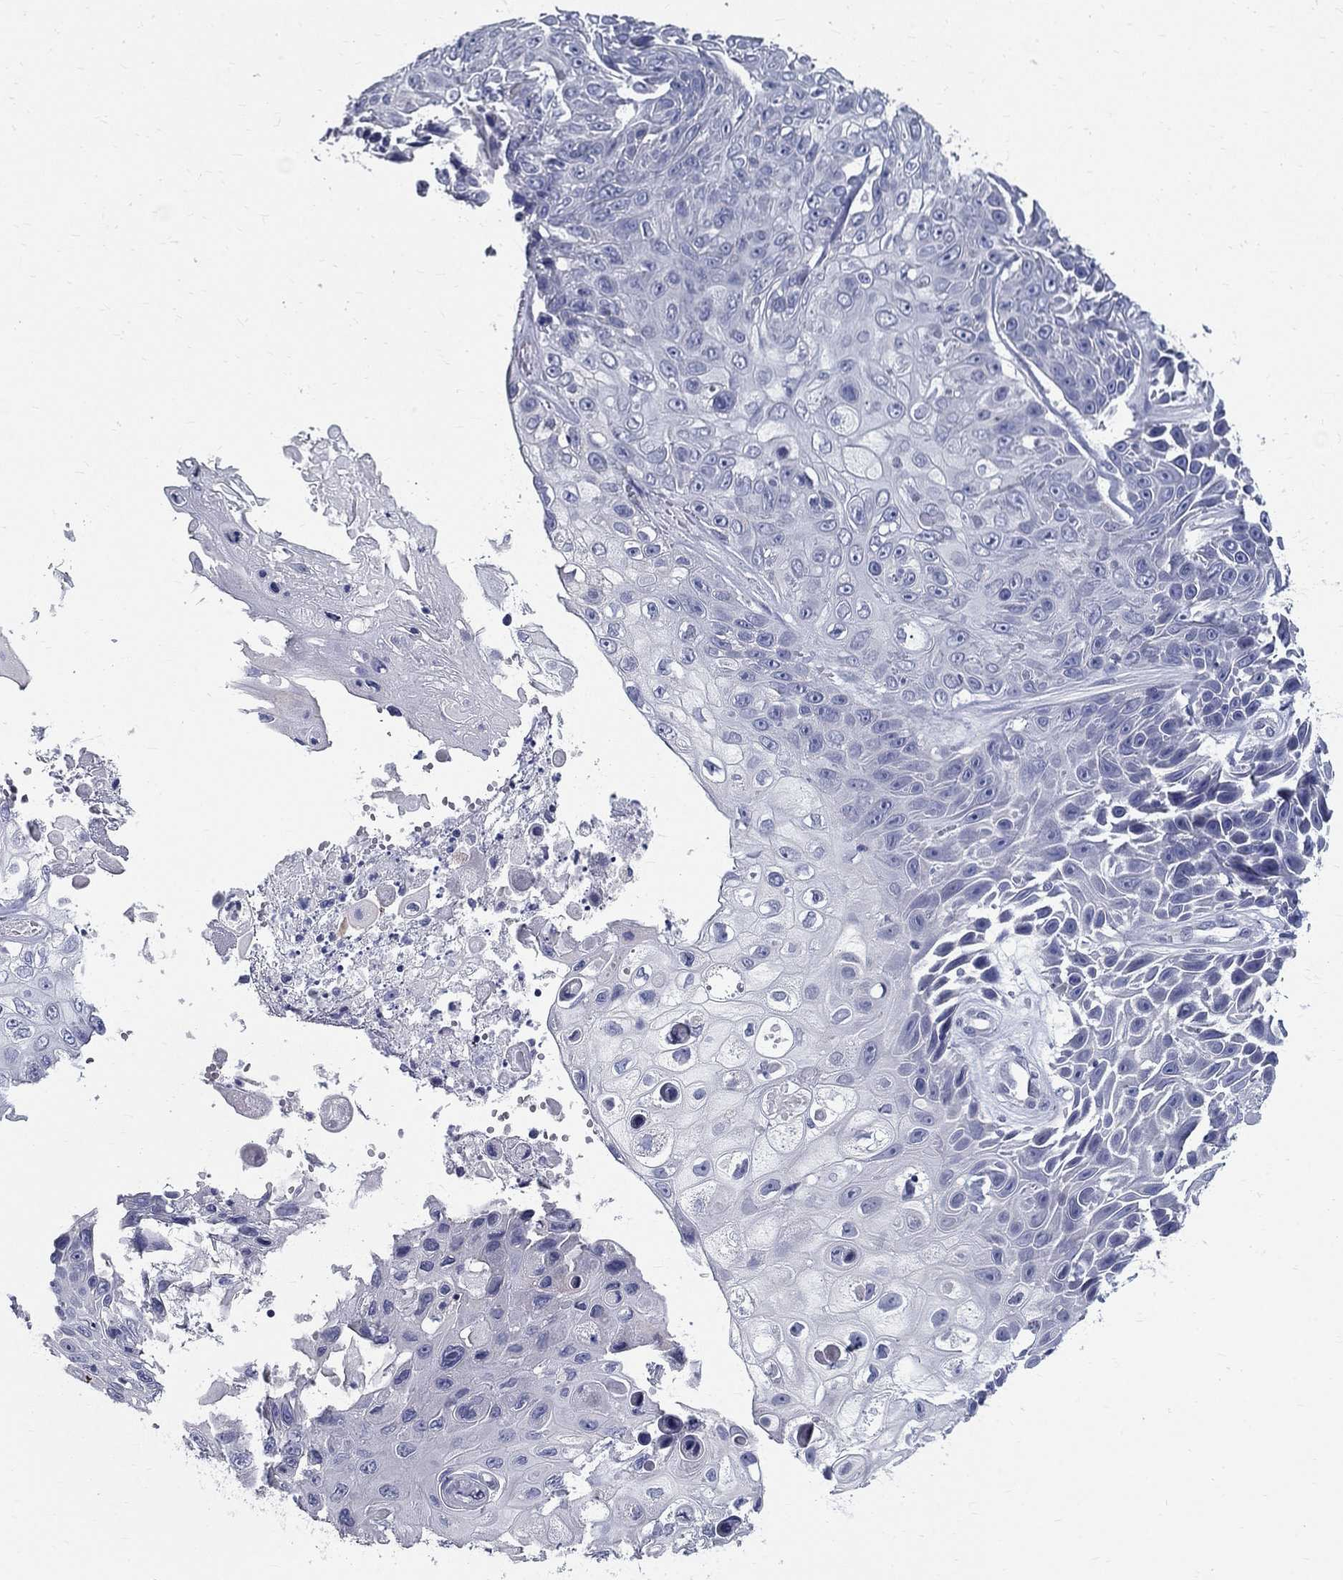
{"staining": {"intensity": "negative", "quantity": "none", "location": "none"}, "tissue": "skin cancer", "cell_type": "Tumor cells", "image_type": "cancer", "snomed": [{"axis": "morphology", "description": "Squamous cell carcinoma, NOS"}, {"axis": "topography", "description": "Skin"}], "caption": "Immunohistochemical staining of squamous cell carcinoma (skin) demonstrates no significant positivity in tumor cells.", "gene": "TGM4", "patient": {"sex": "male", "age": 82}}